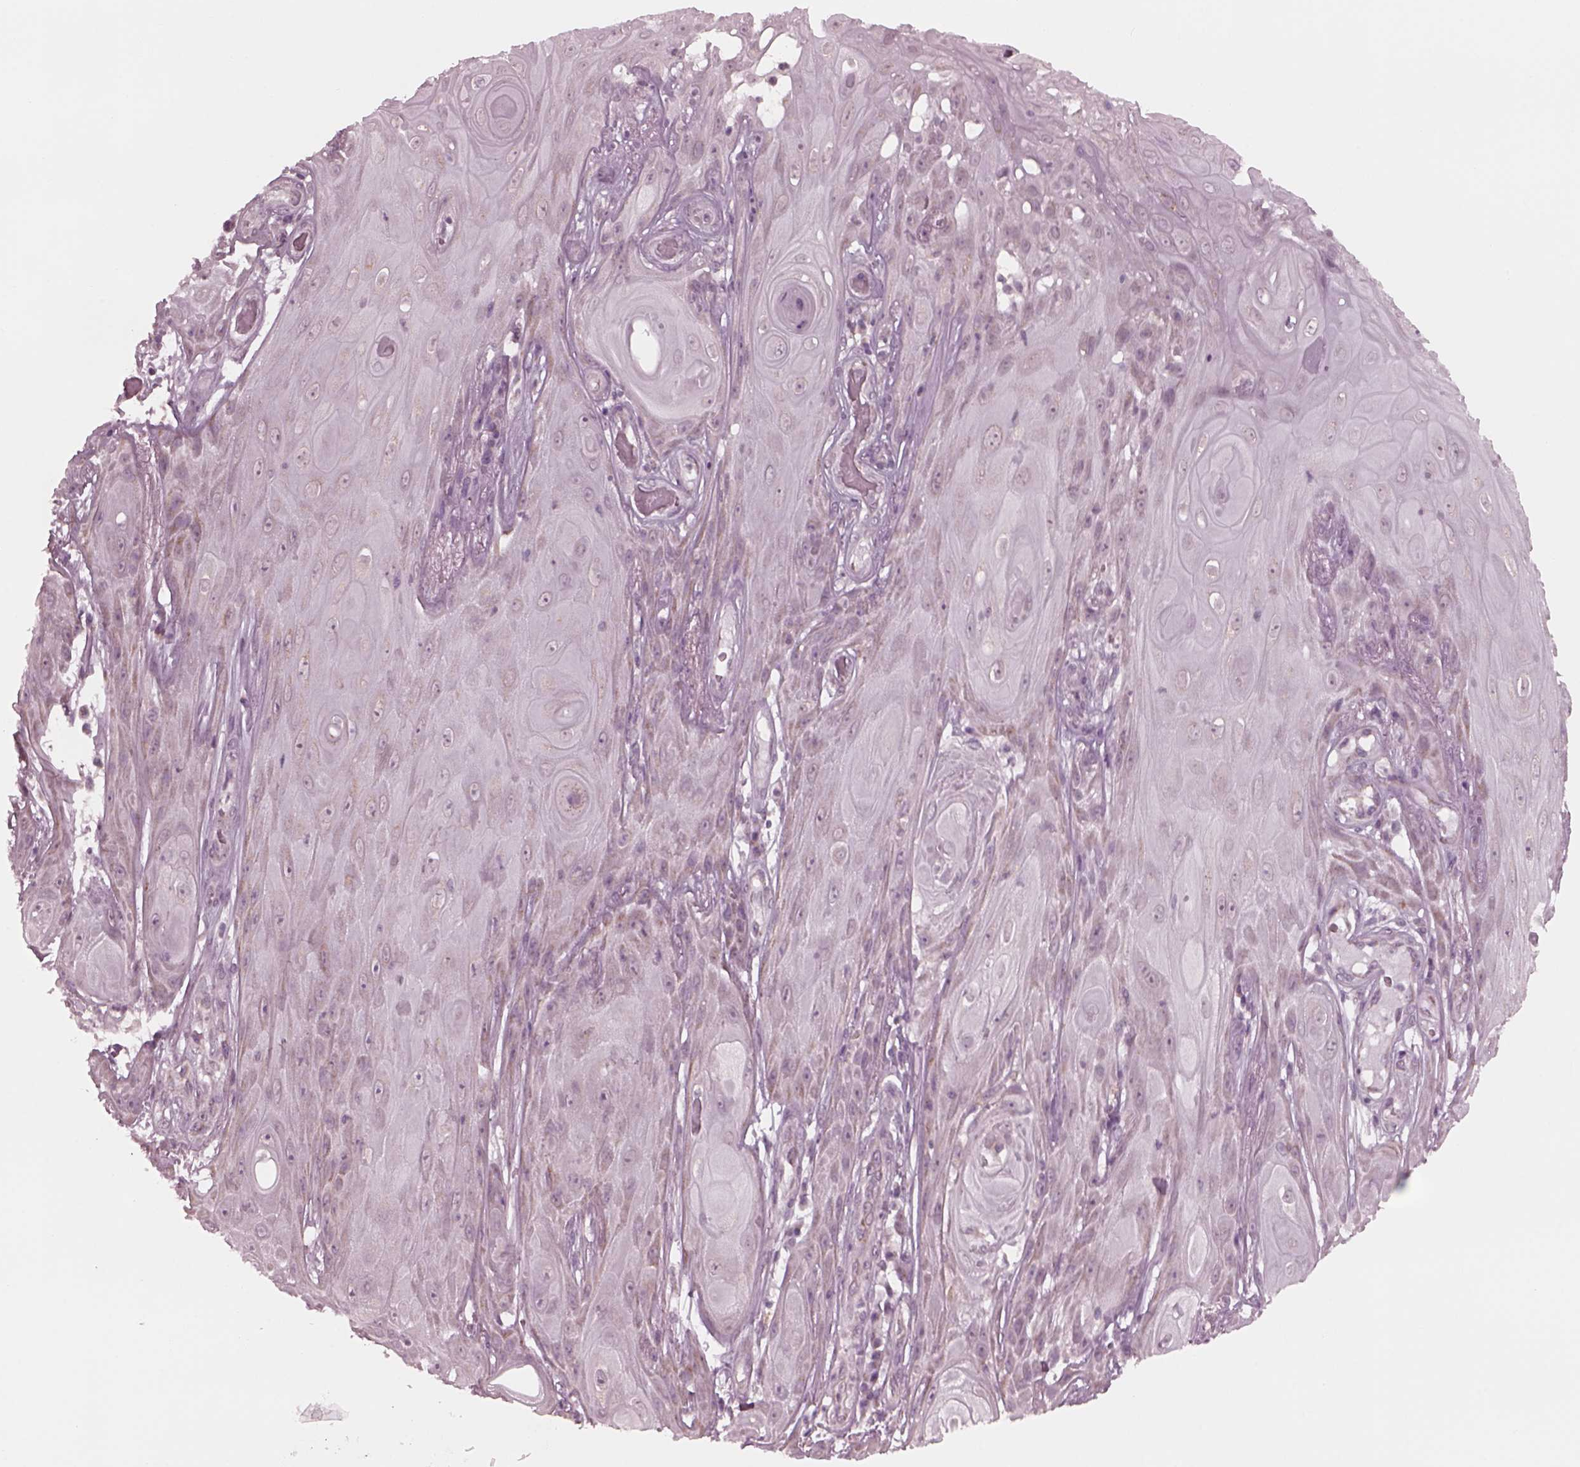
{"staining": {"intensity": "weak", "quantity": "<25%", "location": "cytoplasmic/membranous"}, "tissue": "skin cancer", "cell_type": "Tumor cells", "image_type": "cancer", "snomed": [{"axis": "morphology", "description": "Squamous cell carcinoma, NOS"}, {"axis": "topography", "description": "Skin"}], "caption": "IHC image of skin squamous cell carcinoma stained for a protein (brown), which displays no positivity in tumor cells.", "gene": "CELSR3", "patient": {"sex": "male", "age": 62}}